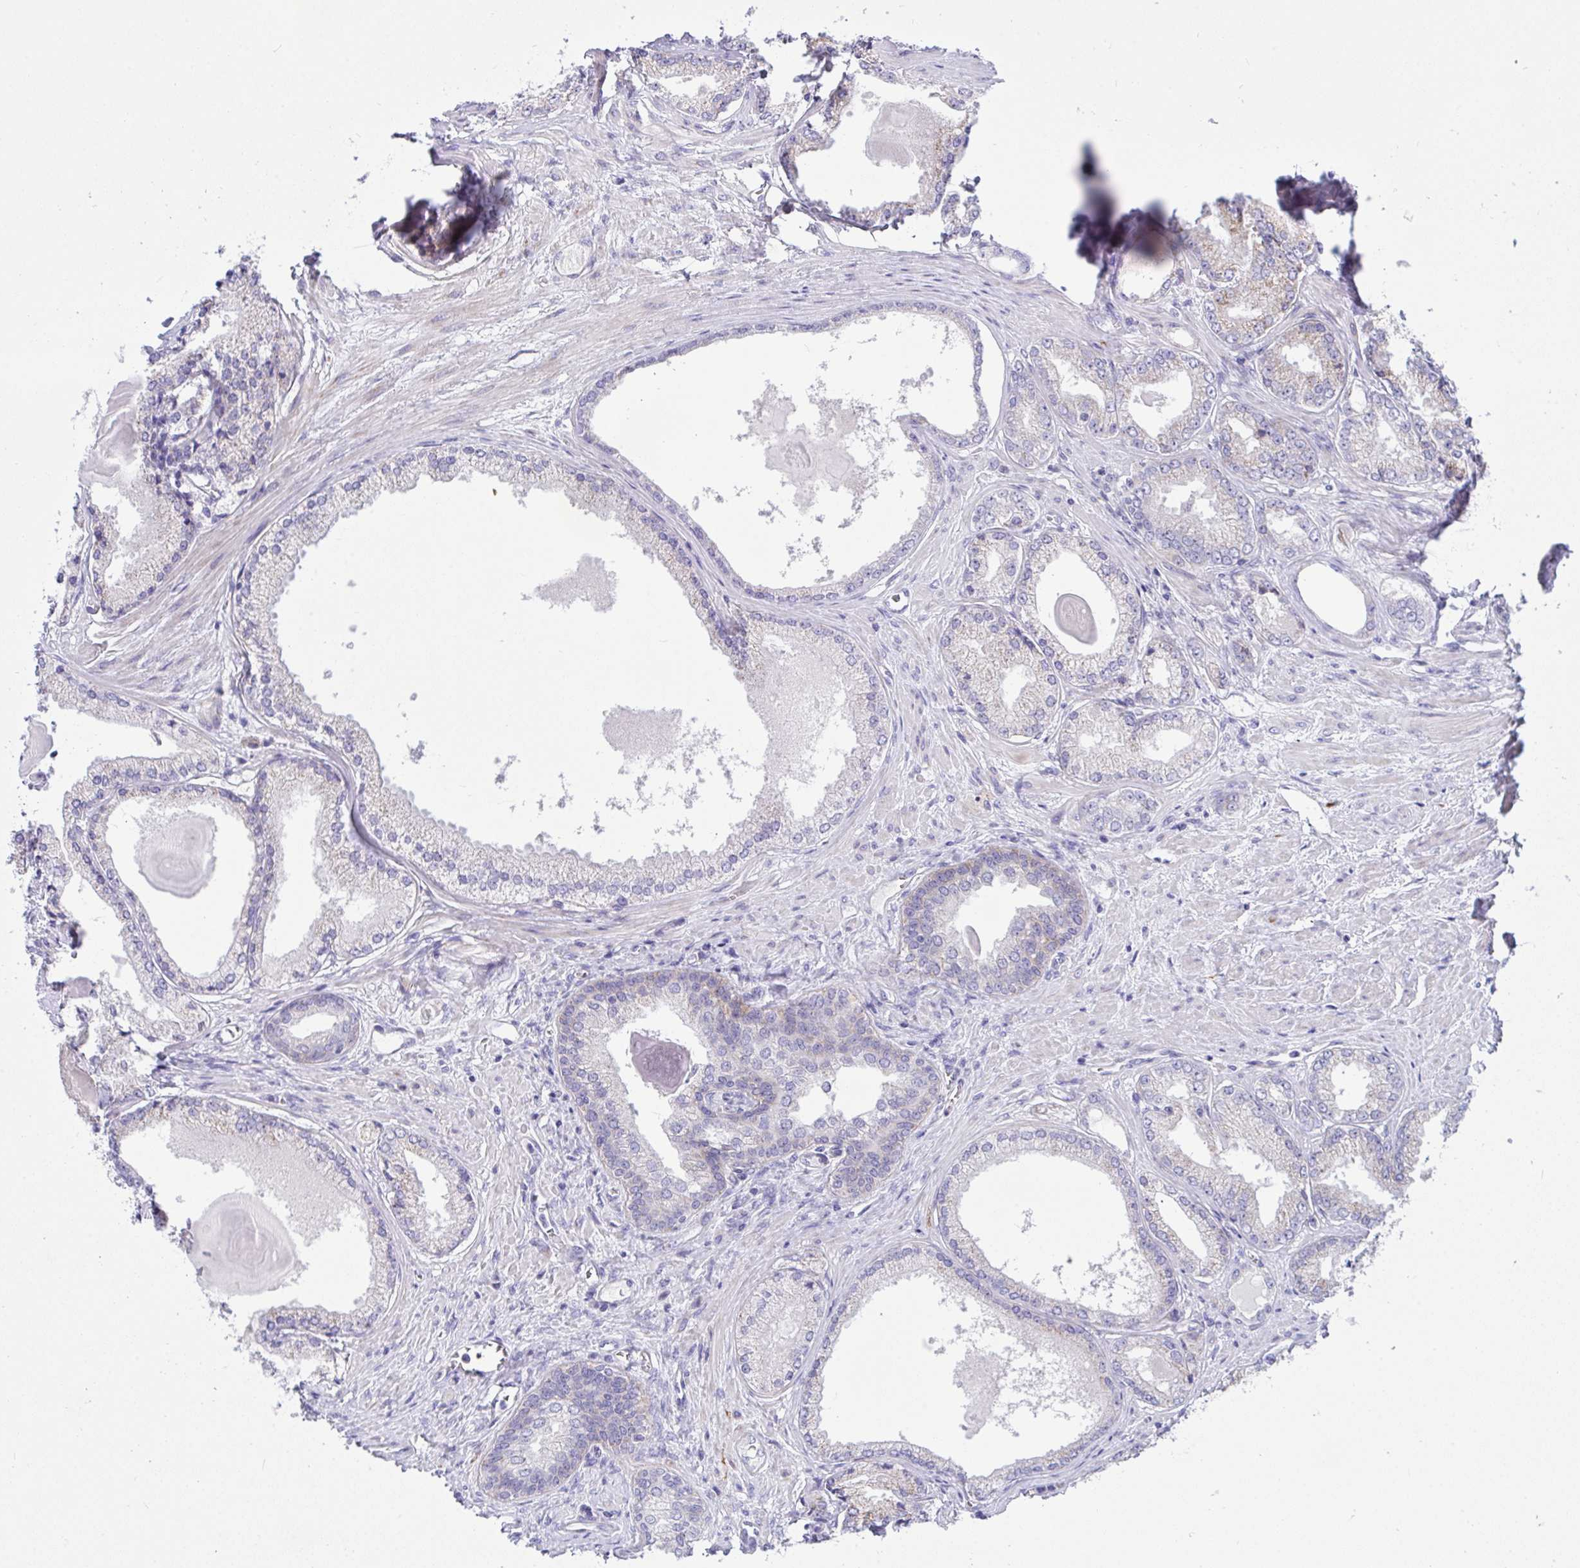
{"staining": {"intensity": "negative", "quantity": "none", "location": "none"}, "tissue": "prostate cancer", "cell_type": "Tumor cells", "image_type": "cancer", "snomed": [{"axis": "morphology", "description": "Adenocarcinoma, NOS"}, {"axis": "morphology", "description": "Adenocarcinoma, Low grade"}, {"axis": "topography", "description": "Prostate"}], "caption": "Prostate cancer (adenocarcinoma) stained for a protein using immunohistochemistry demonstrates no staining tumor cells.", "gene": "DTX3", "patient": {"sex": "male", "age": 68}}